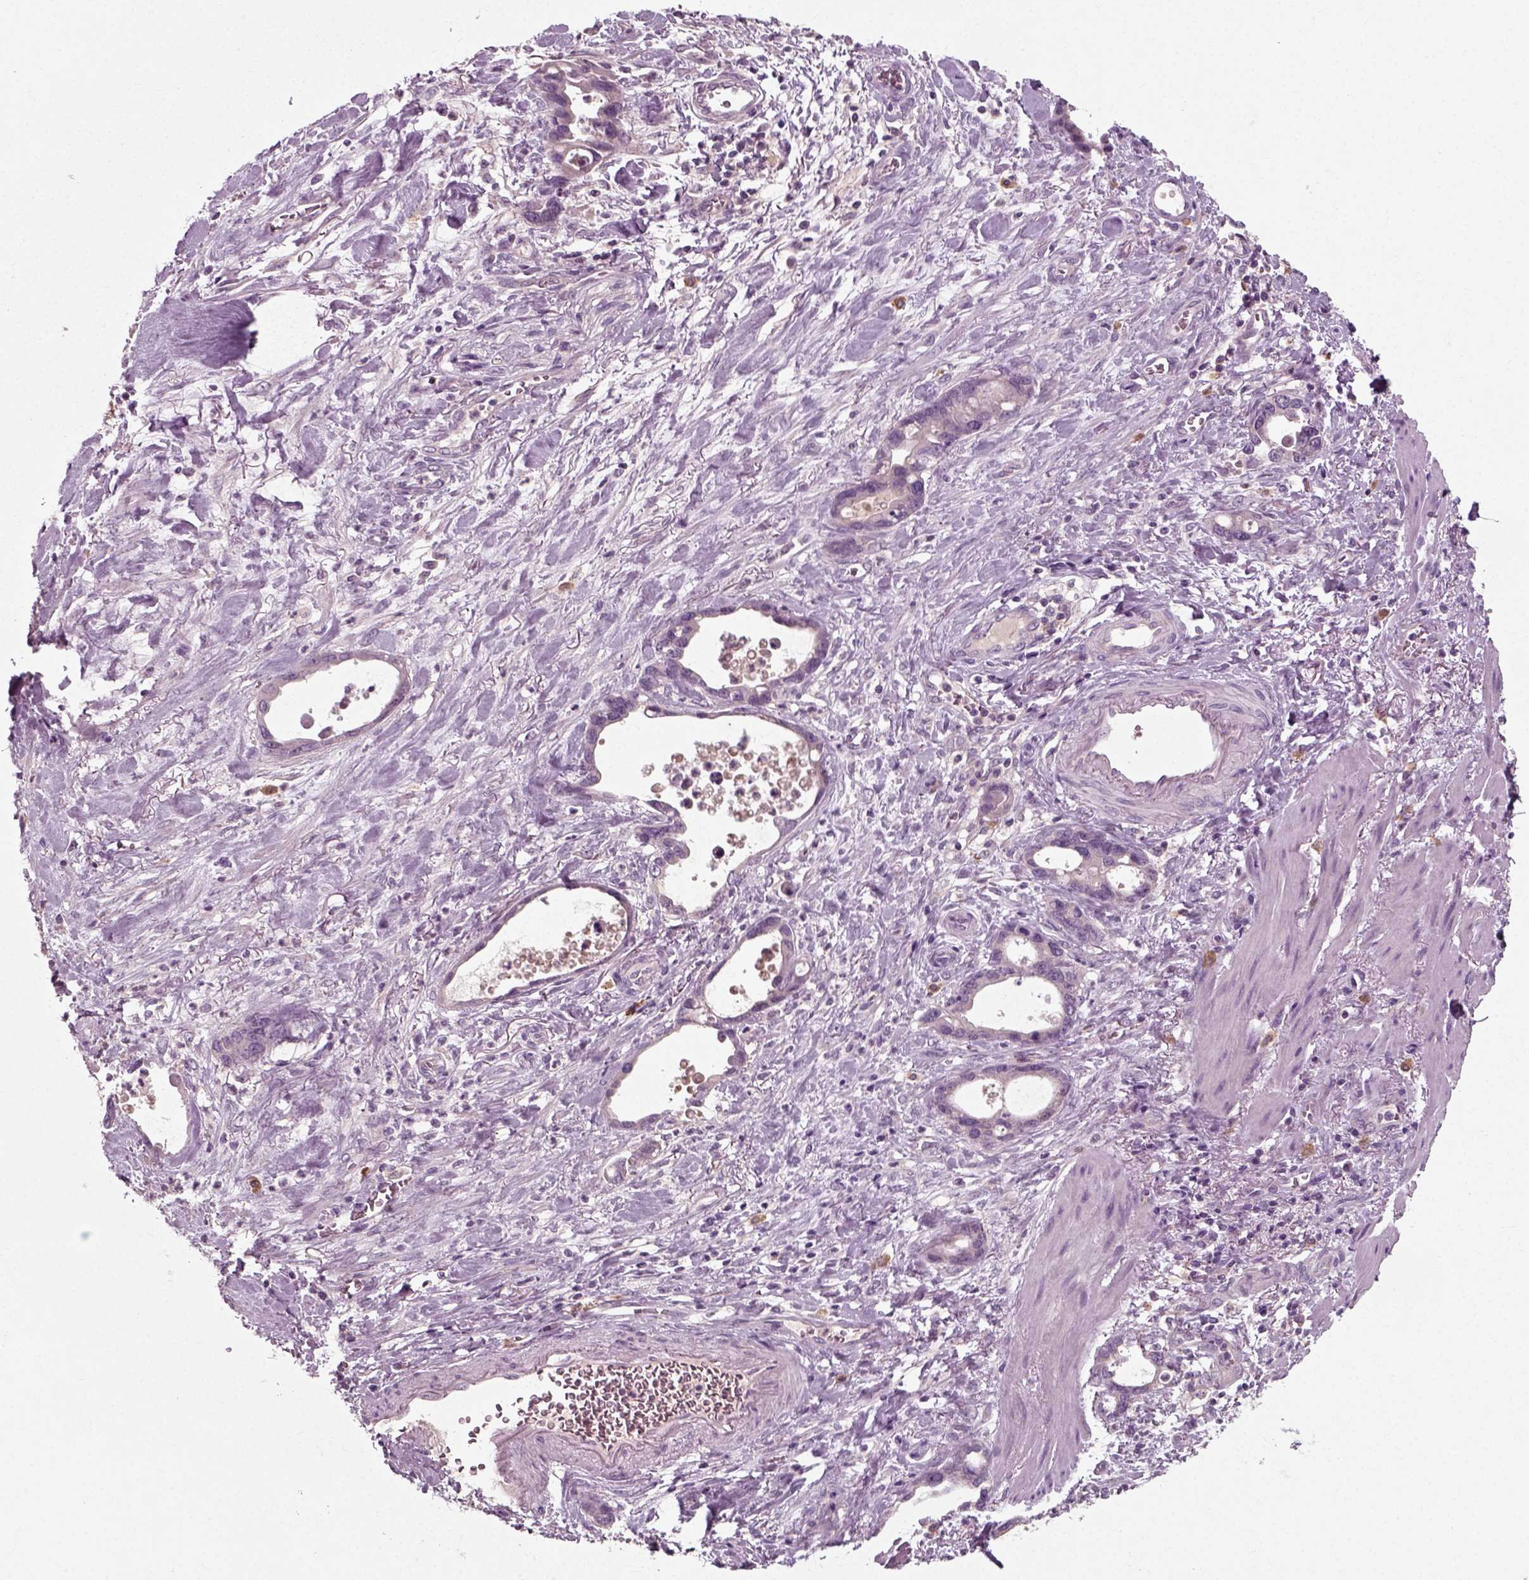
{"staining": {"intensity": "negative", "quantity": "none", "location": "none"}, "tissue": "stomach cancer", "cell_type": "Tumor cells", "image_type": "cancer", "snomed": [{"axis": "morphology", "description": "Normal tissue, NOS"}, {"axis": "morphology", "description": "Adenocarcinoma, NOS"}, {"axis": "topography", "description": "Esophagus"}, {"axis": "topography", "description": "Stomach, upper"}], "caption": "Adenocarcinoma (stomach) stained for a protein using immunohistochemistry (IHC) reveals no staining tumor cells.", "gene": "RND2", "patient": {"sex": "male", "age": 74}}